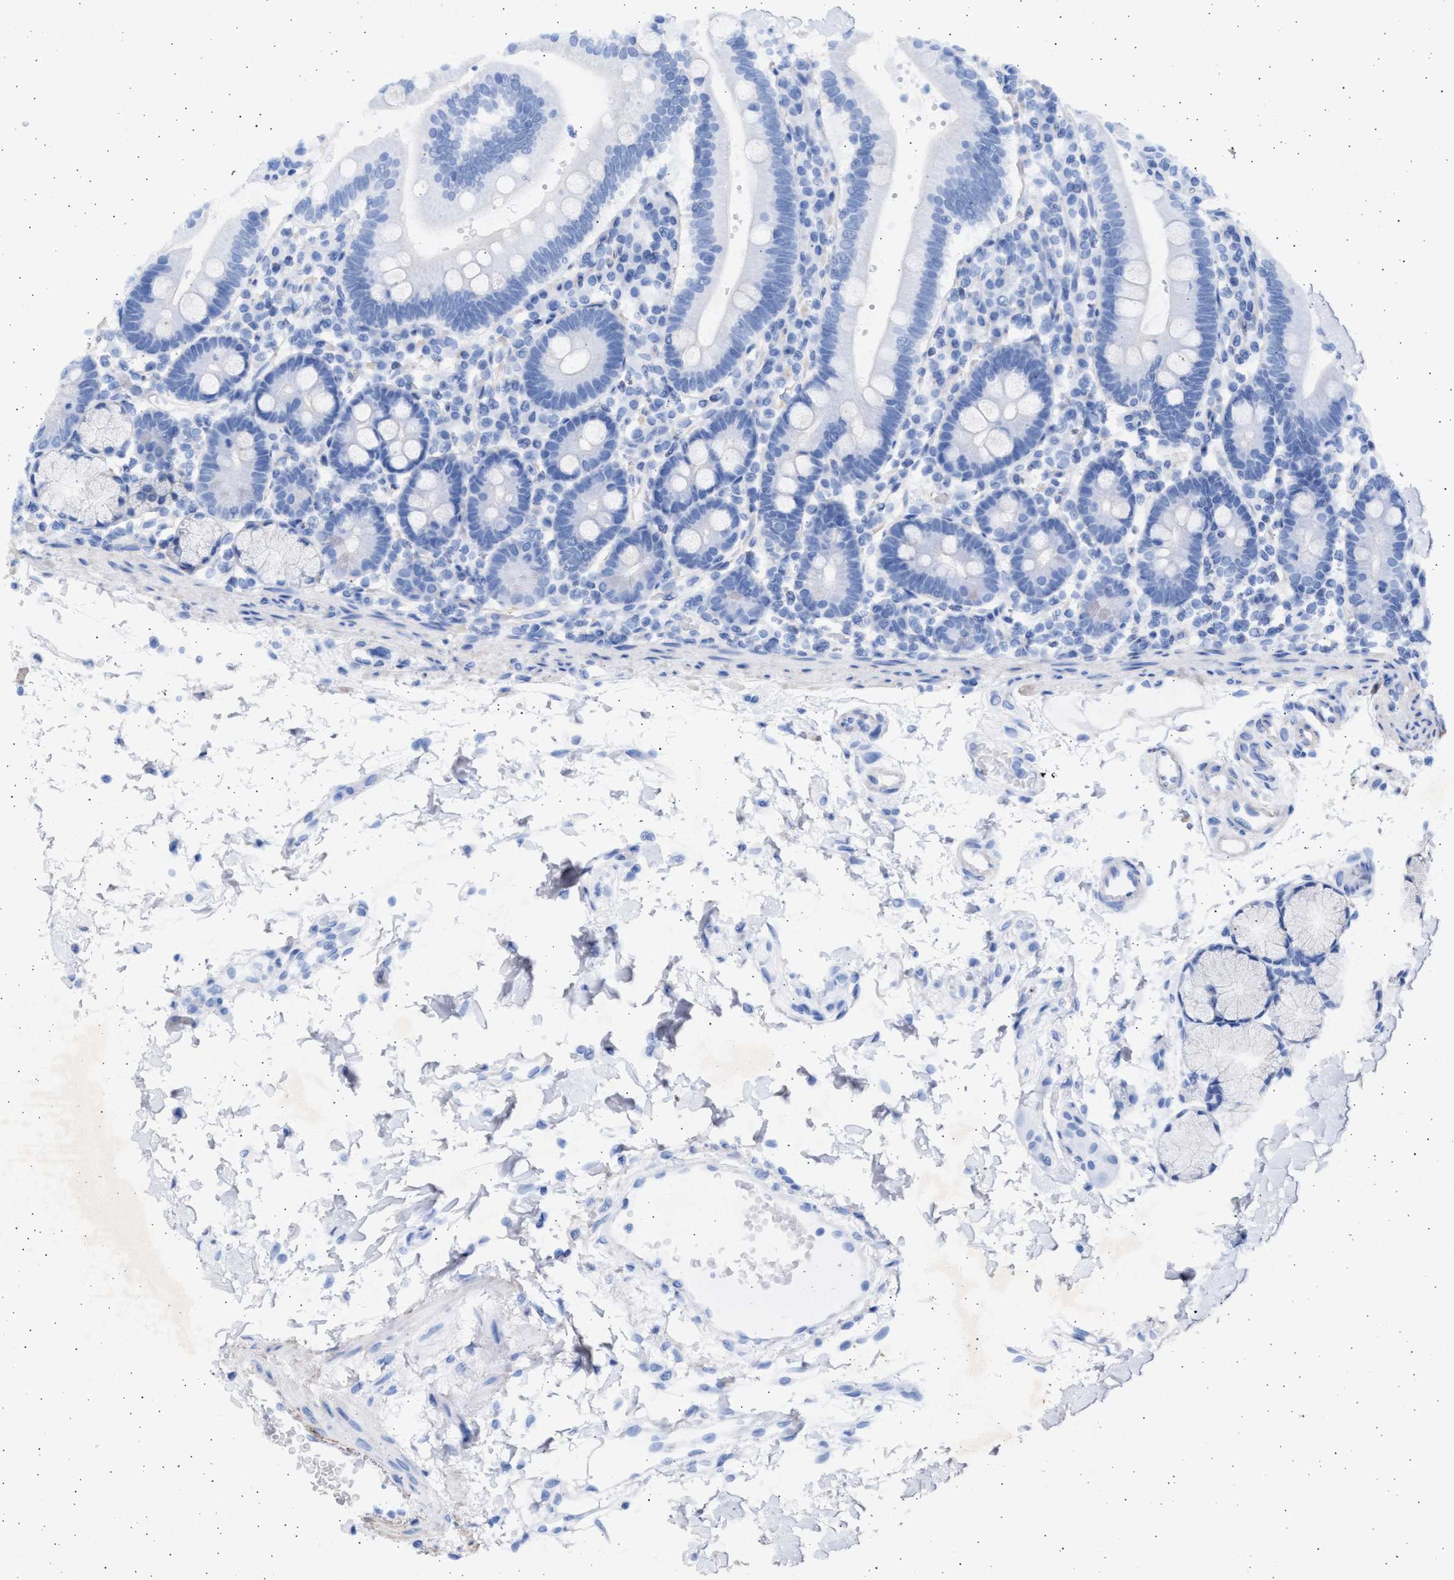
{"staining": {"intensity": "negative", "quantity": "none", "location": "none"}, "tissue": "duodenum", "cell_type": "Glandular cells", "image_type": "normal", "snomed": [{"axis": "morphology", "description": "Normal tissue, NOS"}, {"axis": "topography", "description": "Small intestine, NOS"}], "caption": "Immunohistochemistry histopathology image of unremarkable duodenum stained for a protein (brown), which shows no expression in glandular cells. (Immunohistochemistry (ihc), brightfield microscopy, high magnification).", "gene": "NBR1", "patient": {"sex": "female", "age": 71}}